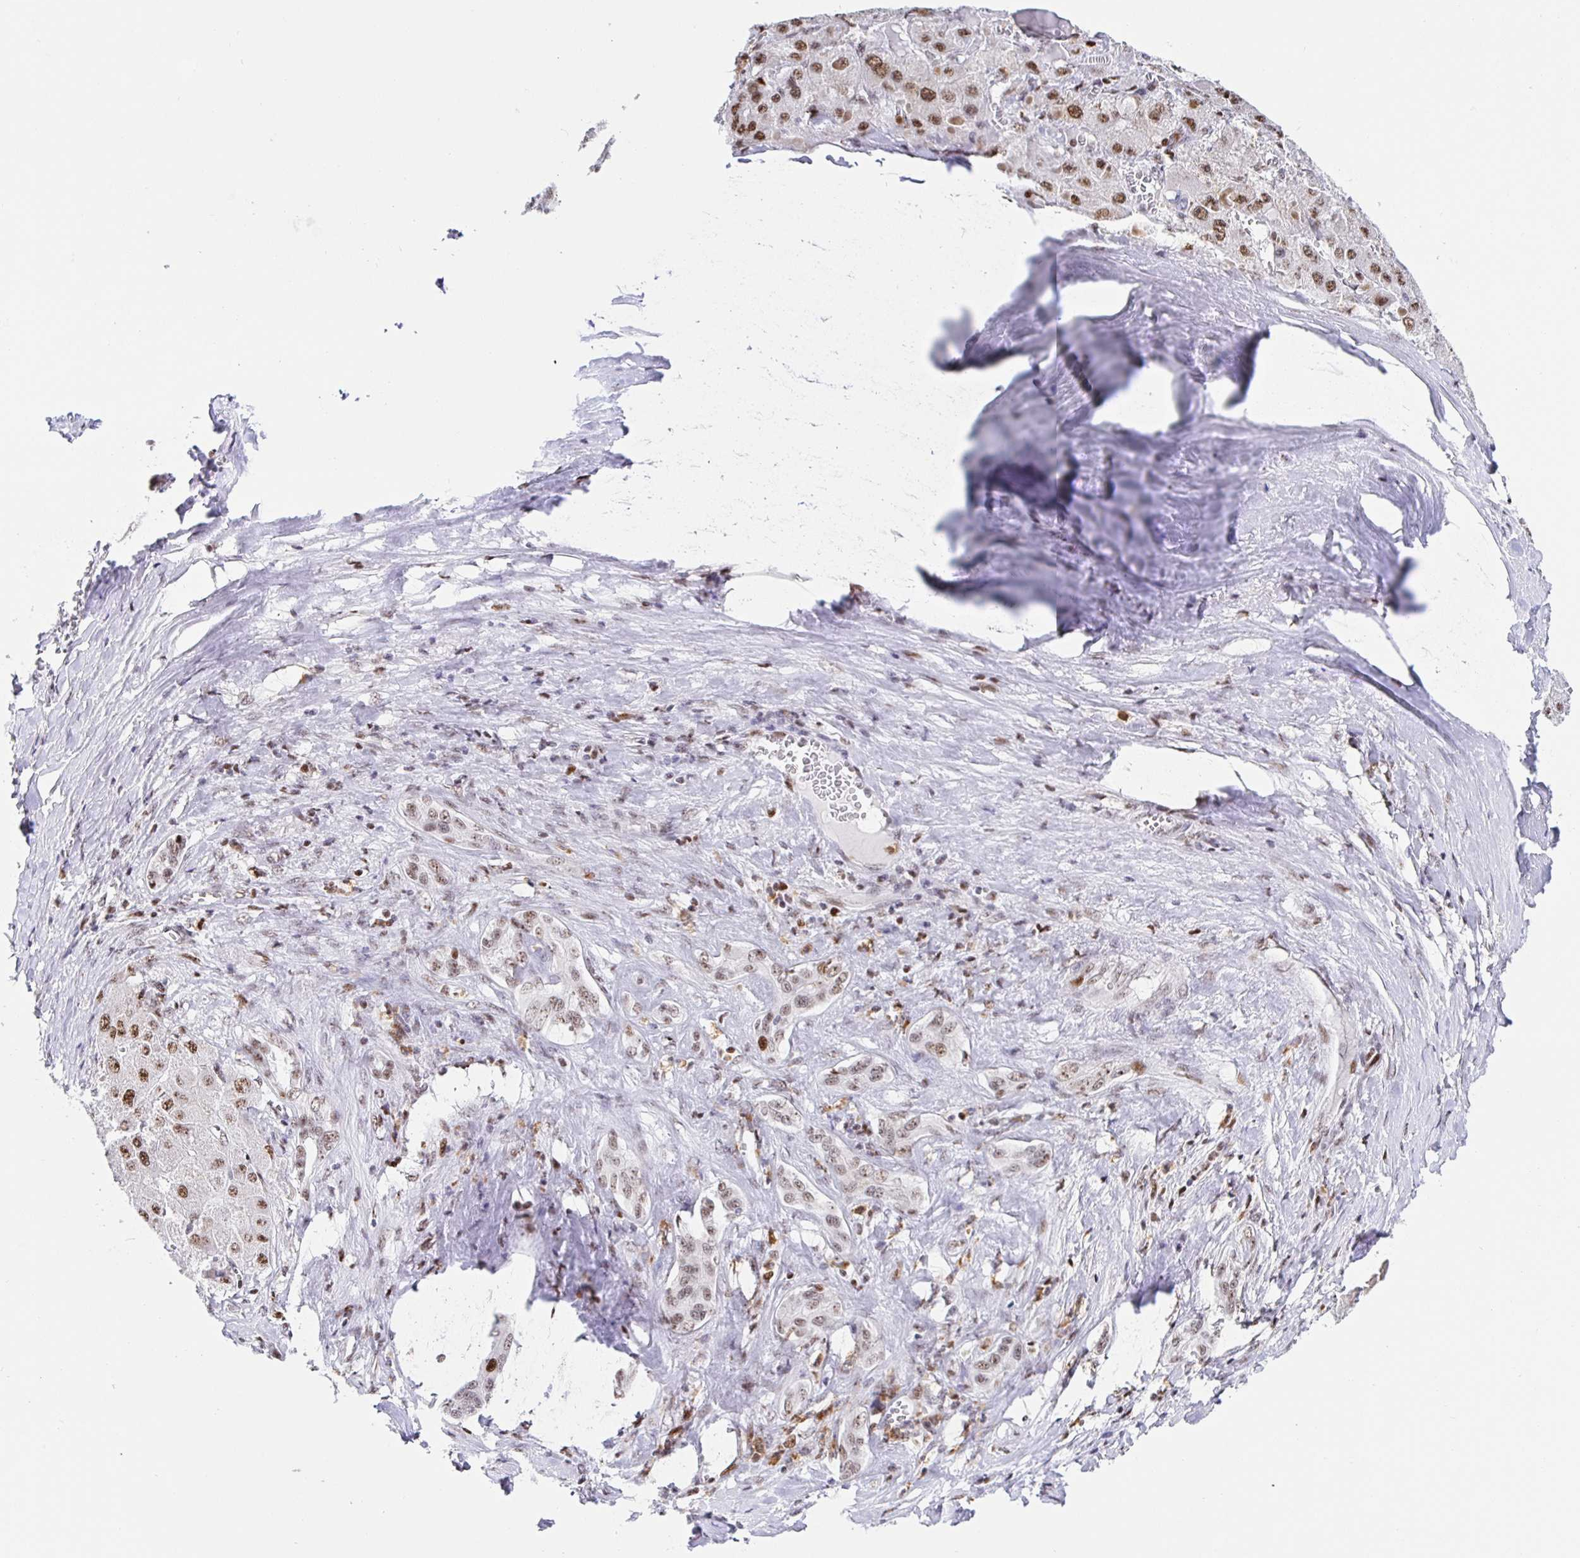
{"staining": {"intensity": "moderate", "quantity": ">75%", "location": "nuclear"}, "tissue": "liver cancer", "cell_type": "Tumor cells", "image_type": "cancer", "snomed": [{"axis": "morphology", "description": "Carcinoma, Hepatocellular, NOS"}, {"axis": "topography", "description": "Liver"}], "caption": "Hepatocellular carcinoma (liver) stained with DAB (3,3'-diaminobenzidine) immunohistochemistry (IHC) reveals medium levels of moderate nuclear staining in about >75% of tumor cells. (DAB (3,3'-diaminobenzidine) IHC, brown staining for protein, blue staining for nuclei).", "gene": "SETD5", "patient": {"sex": "female", "age": 73}}